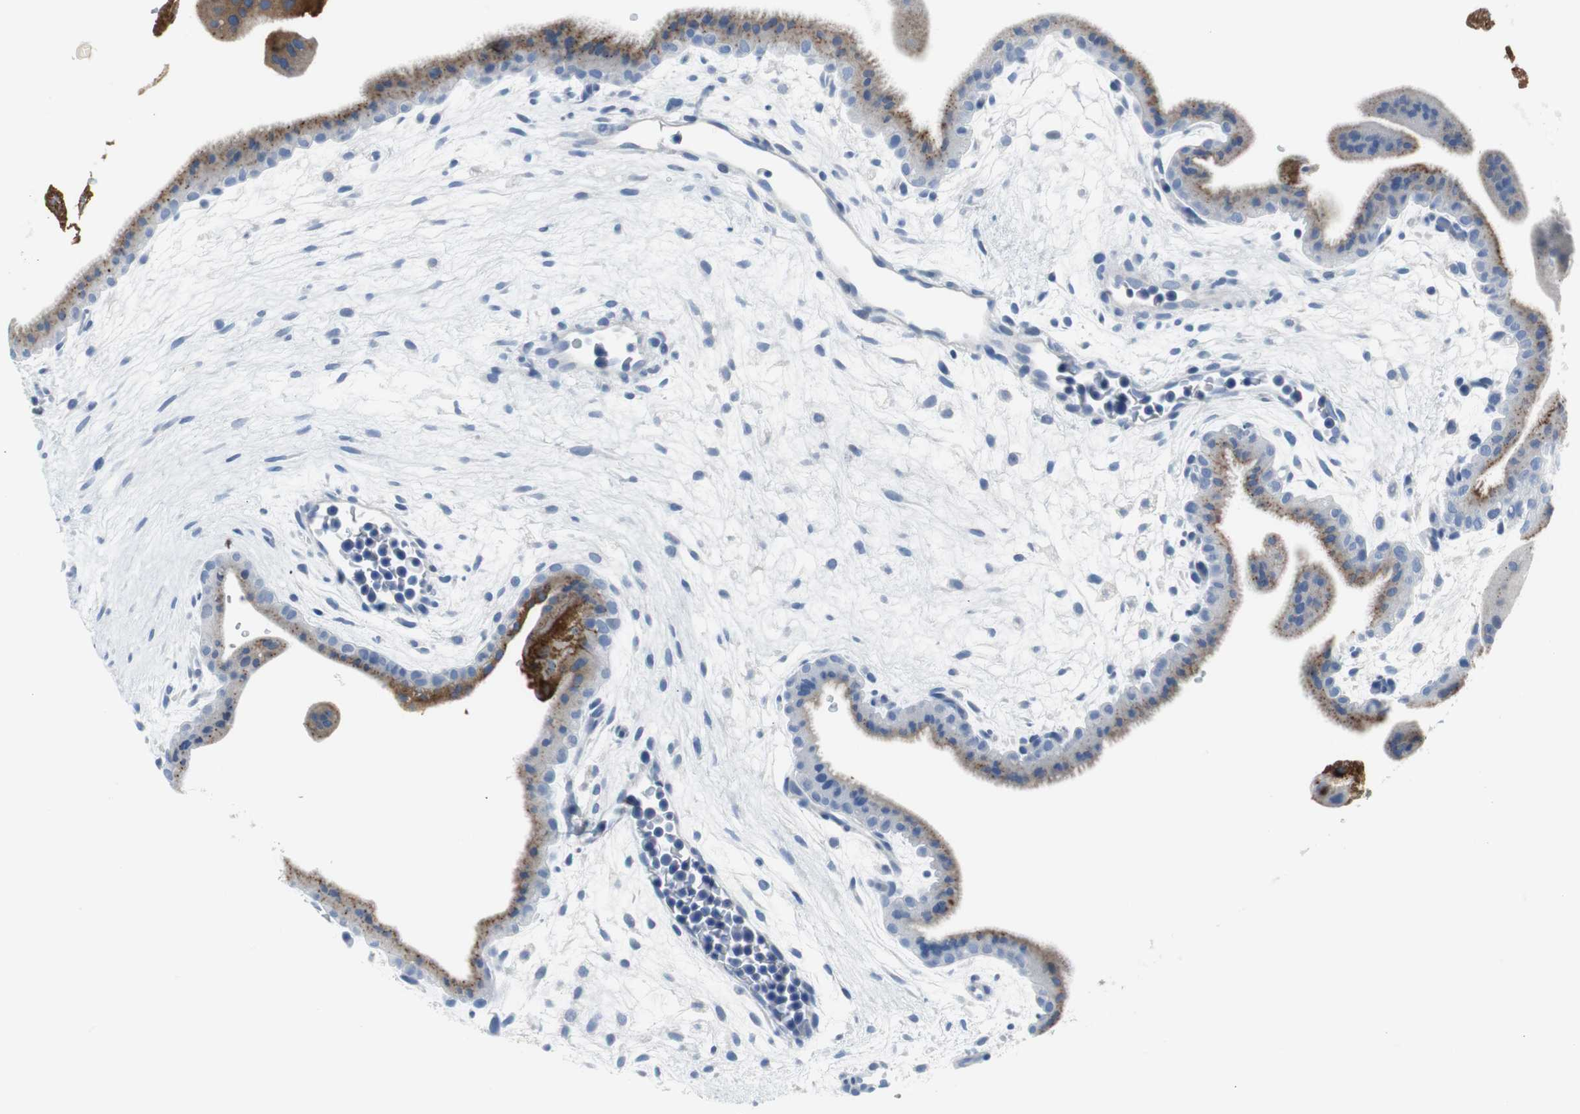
{"staining": {"intensity": "negative", "quantity": "none", "location": "none"}, "tissue": "placenta", "cell_type": "Decidual cells", "image_type": "normal", "snomed": [{"axis": "morphology", "description": "Normal tissue, NOS"}, {"axis": "topography", "description": "Placenta"}], "caption": "The micrograph demonstrates no staining of decidual cells in normal placenta.", "gene": "APCS", "patient": {"sex": "female", "age": 35}}